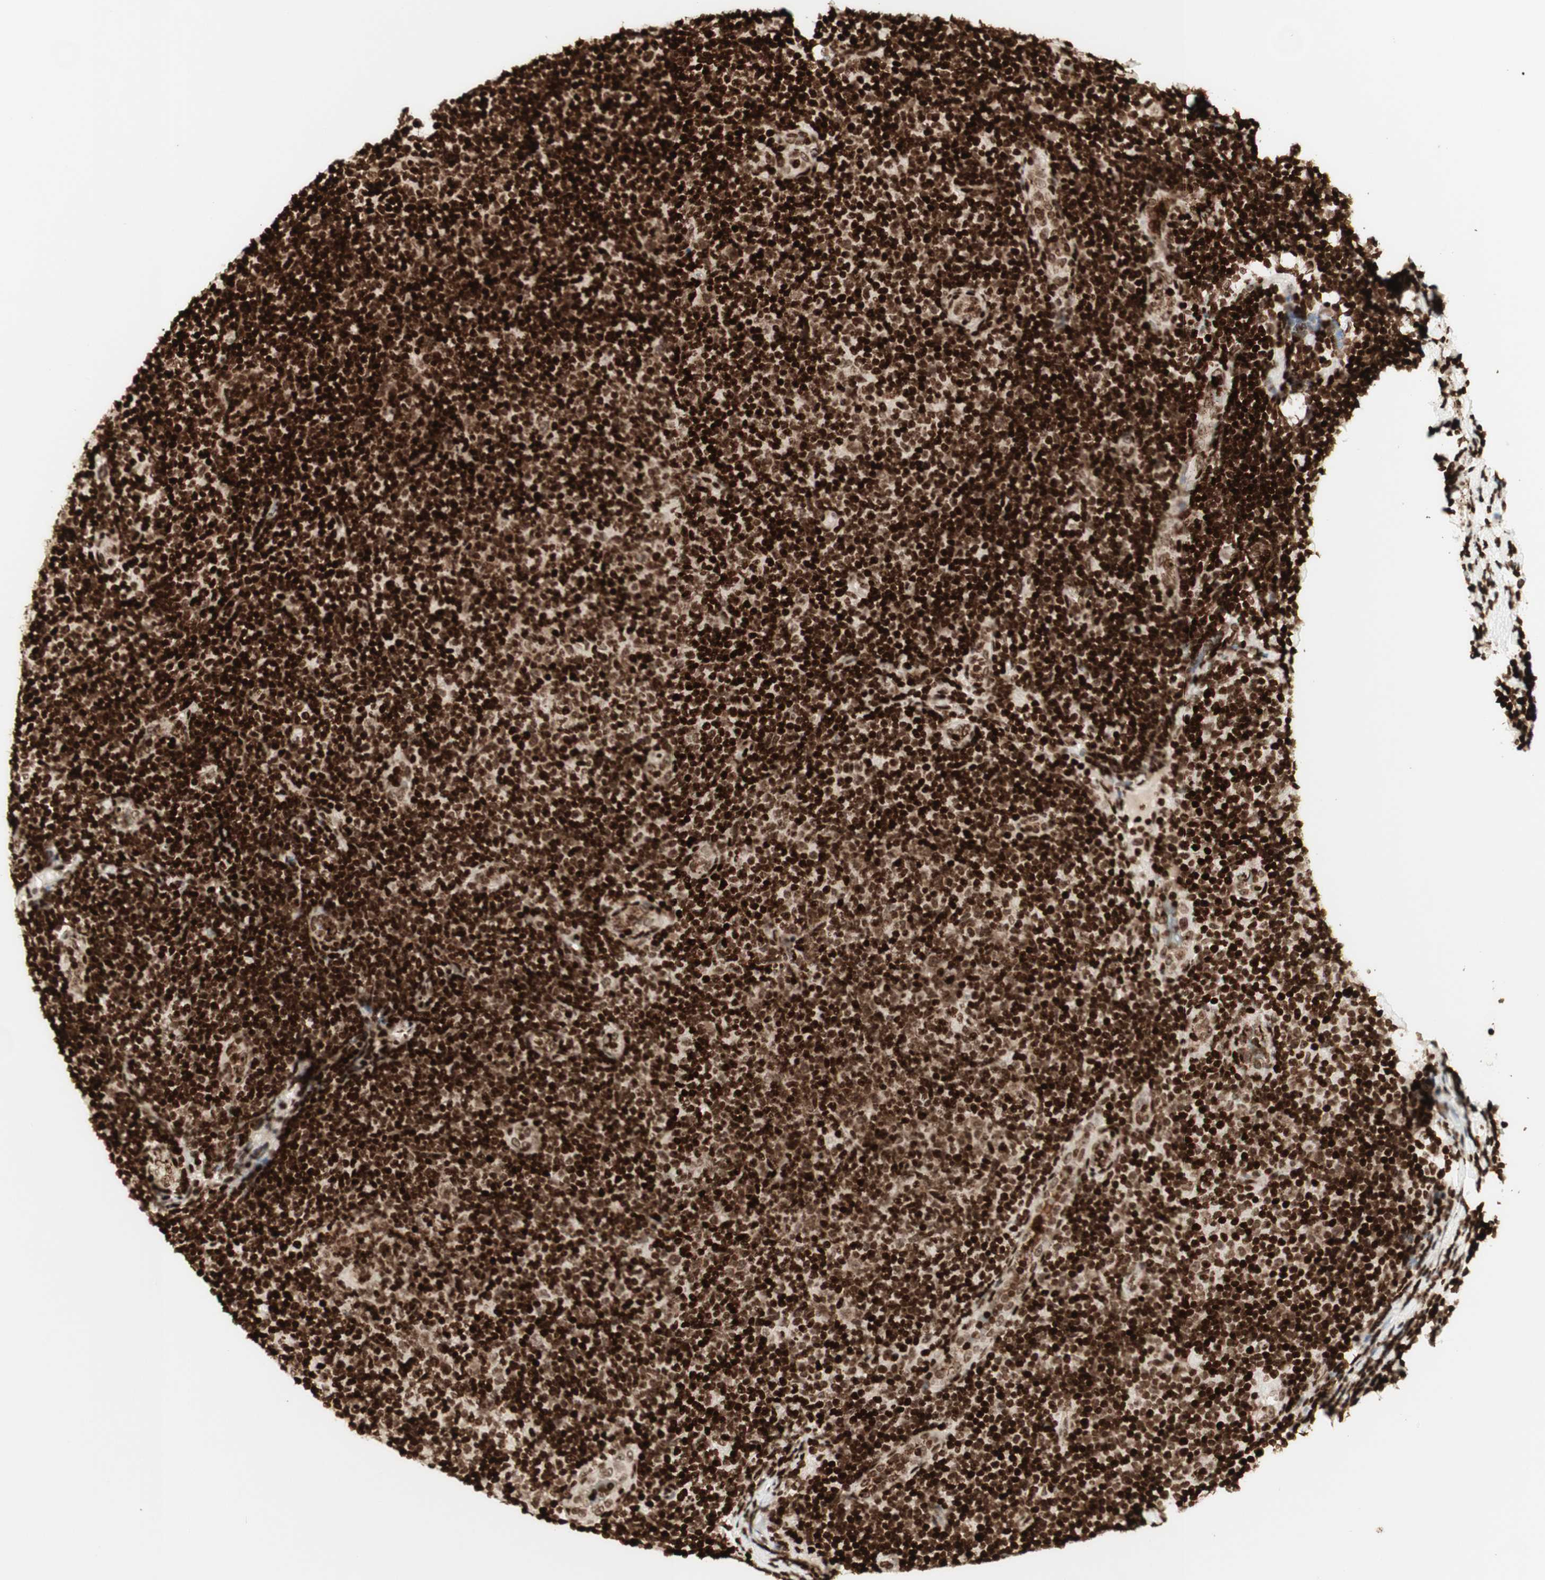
{"staining": {"intensity": "strong", "quantity": ">75%", "location": "nuclear"}, "tissue": "lymphoma", "cell_type": "Tumor cells", "image_type": "cancer", "snomed": [{"axis": "morphology", "description": "Malignant lymphoma, non-Hodgkin's type, Low grade"}, {"axis": "topography", "description": "Lymph node"}], "caption": "Immunohistochemical staining of human low-grade malignant lymphoma, non-Hodgkin's type shows high levels of strong nuclear positivity in about >75% of tumor cells.", "gene": "NCAPD2", "patient": {"sex": "male", "age": 83}}